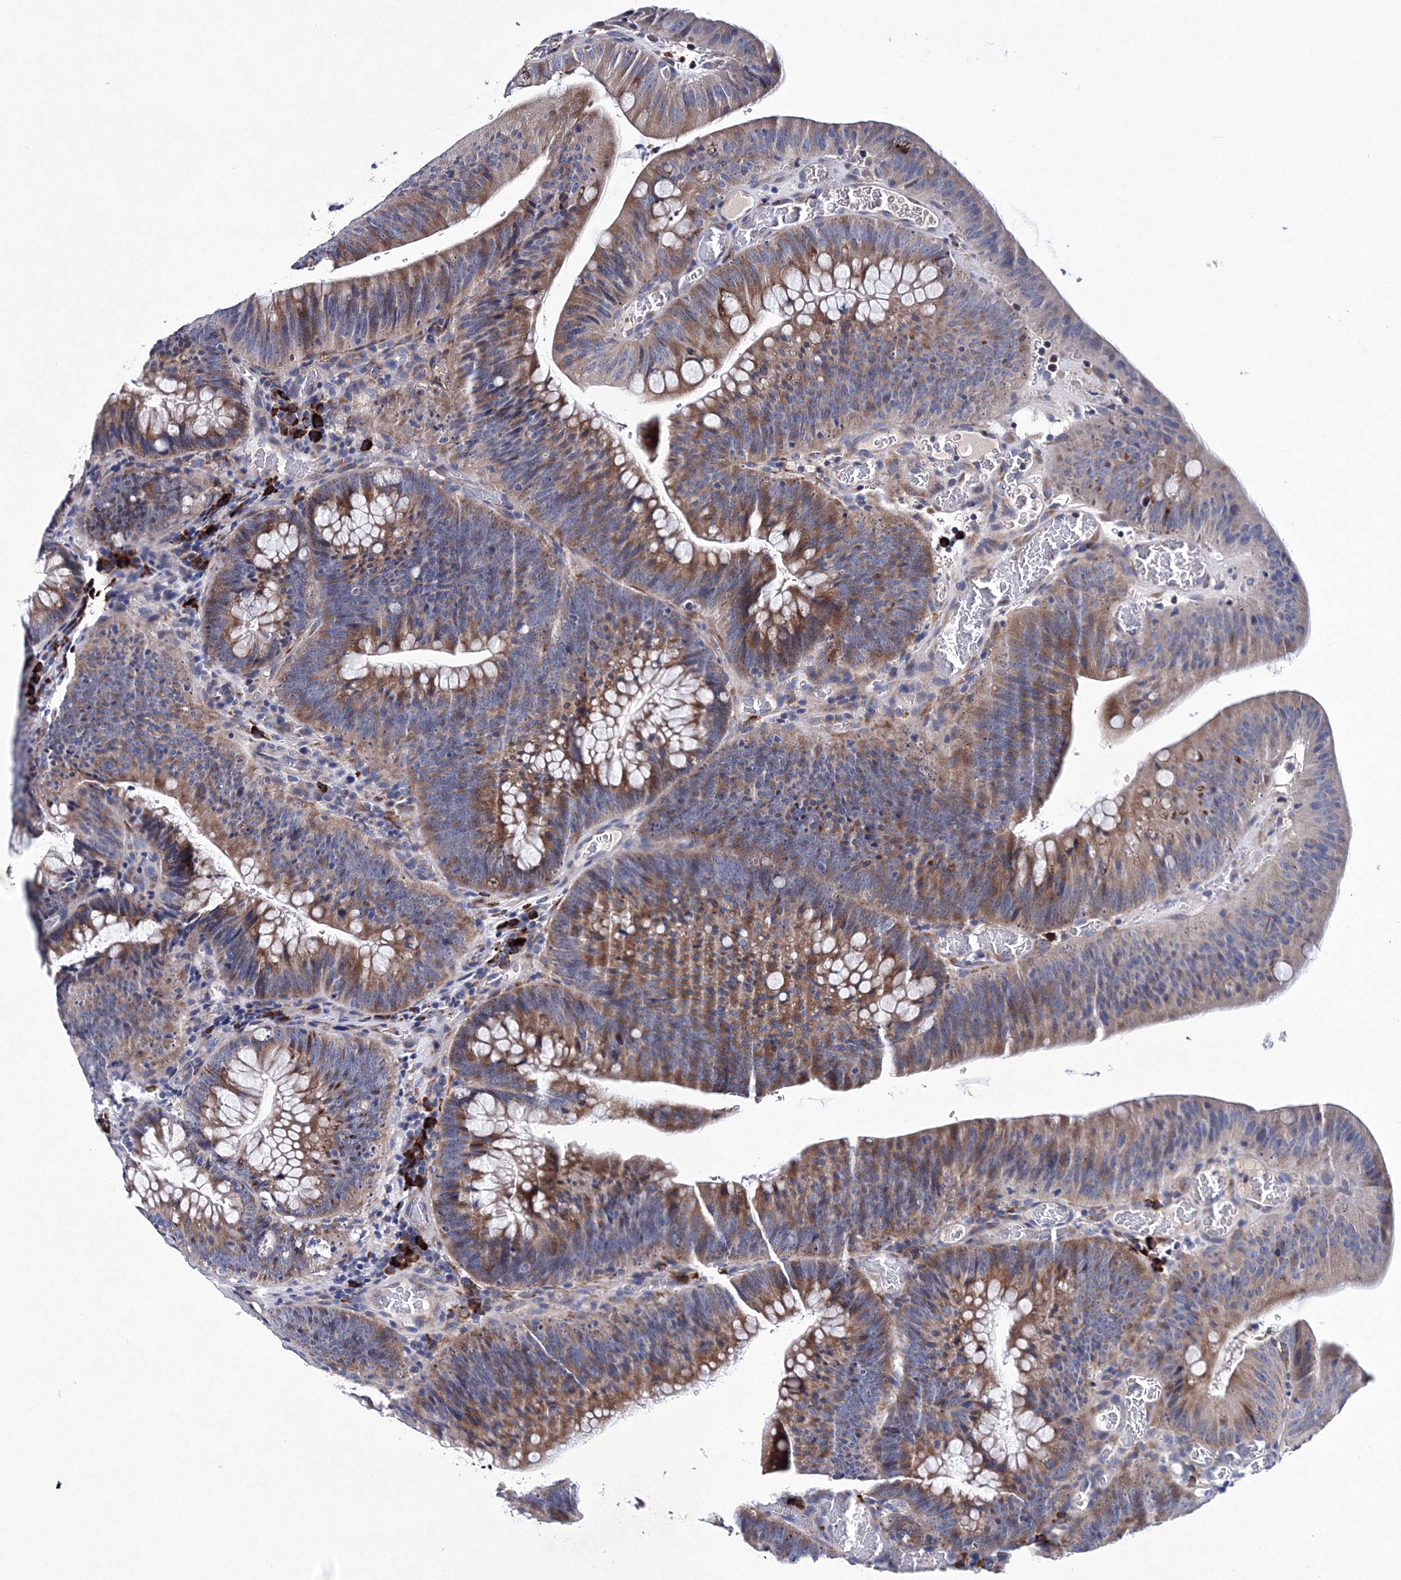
{"staining": {"intensity": "moderate", "quantity": ">75%", "location": "cytoplasmic/membranous"}, "tissue": "colorectal cancer", "cell_type": "Tumor cells", "image_type": "cancer", "snomed": [{"axis": "morphology", "description": "Normal tissue, NOS"}, {"axis": "topography", "description": "Colon"}], "caption": "Immunohistochemistry (IHC) photomicrograph of neoplastic tissue: colorectal cancer stained using immunohistochemistry (IHC) shows medium levels of moderate protein expression localized specifically in the cytoplasmic/membranous of tumor cells, appearing as a cytoplasmic/membranous brown color.", "gene": "TRPM2", "patient": {"sex": "female", "age": 82}}